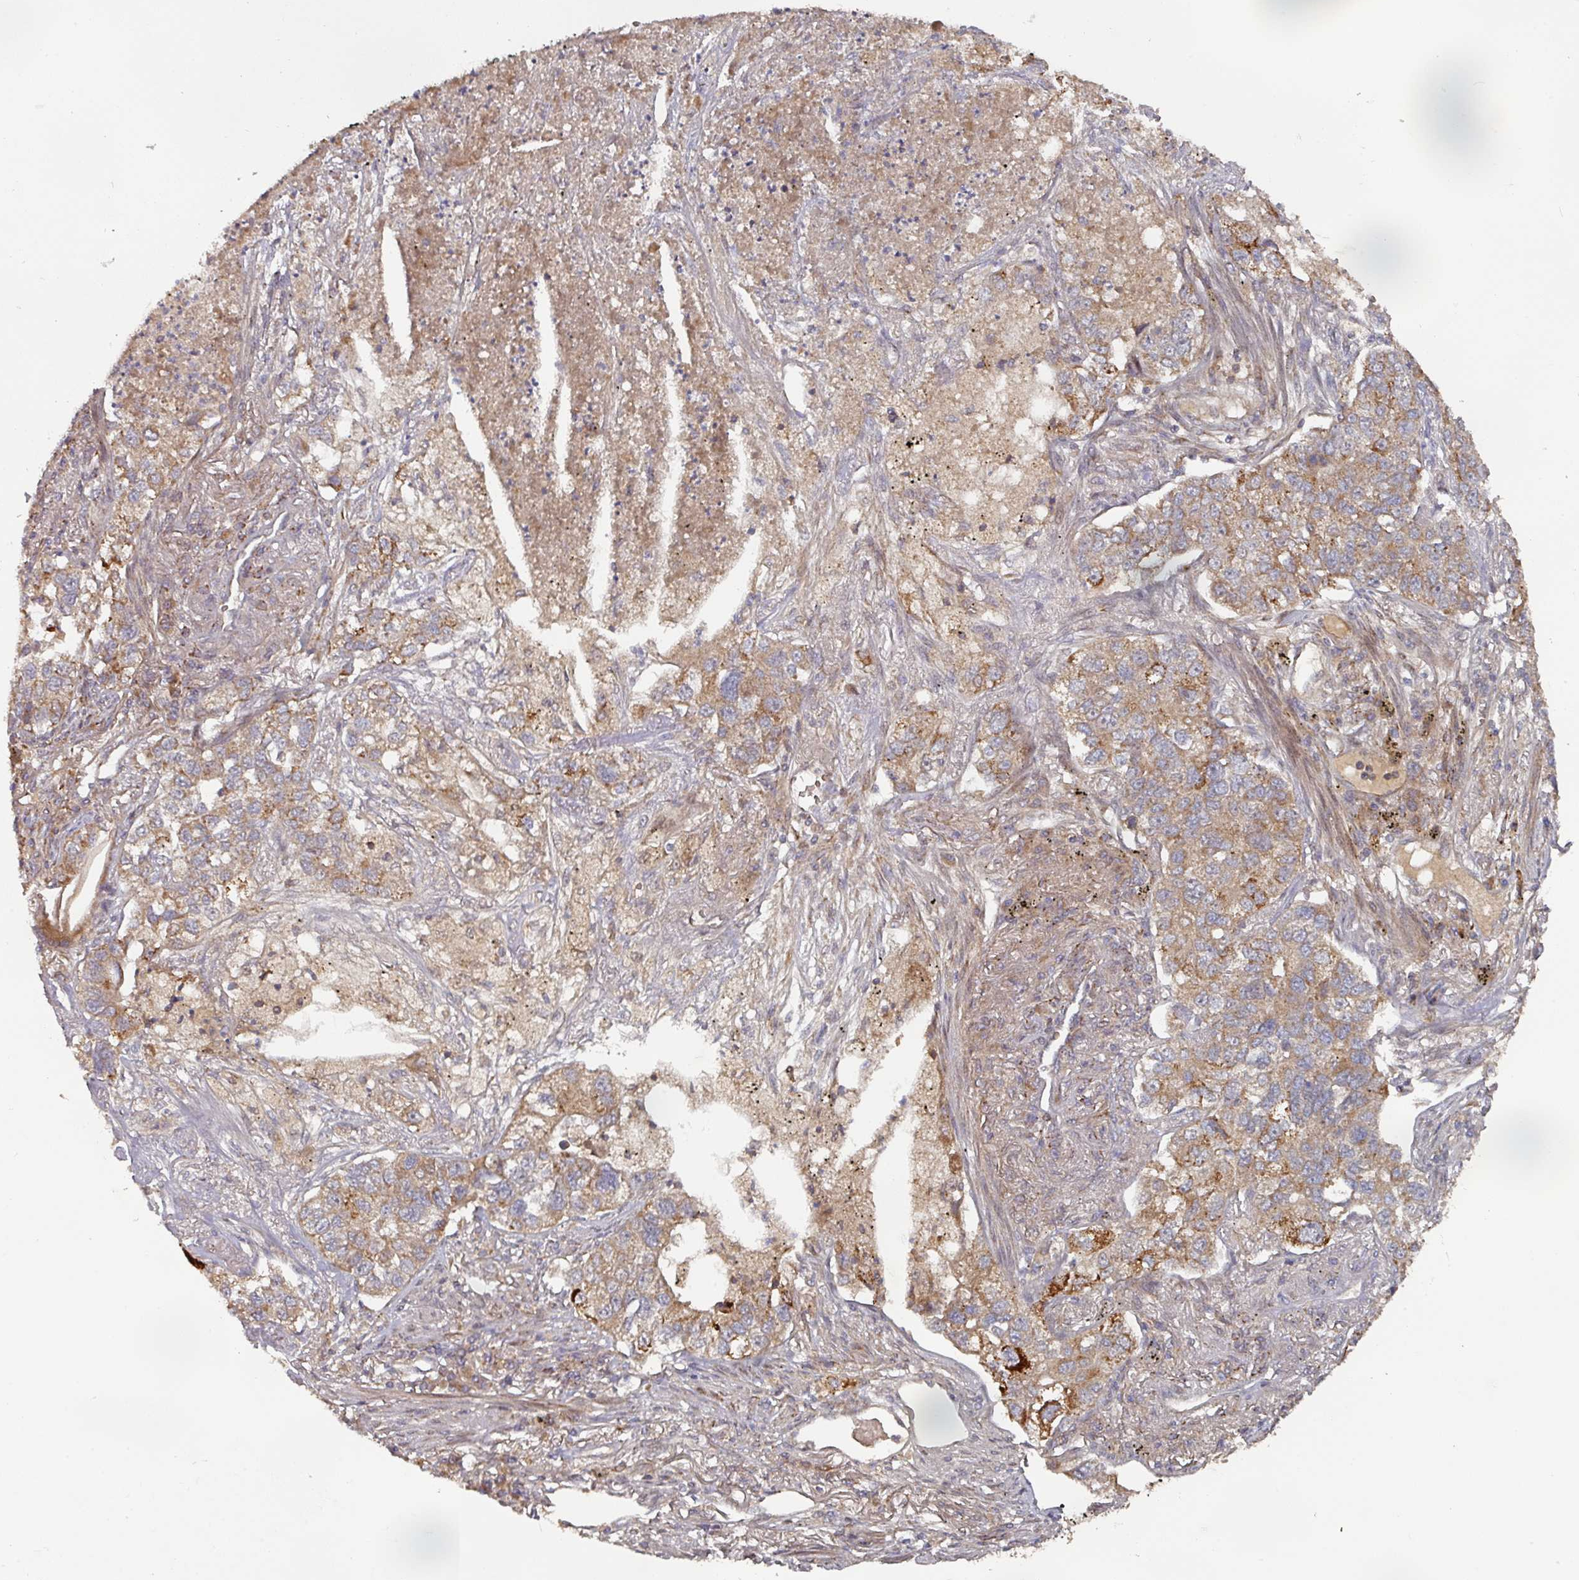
{"staining": {"intensity": "strong", "quantity": "25%-75%", "location": "cytoplasmic/membranous"}, "tissue": "lung cancer", "cell_type": "Tumor cells", "image_type": "cancer", "snomed": [{"axis": "morphology", "description": "Adenocarcinoma, NOS"}, {"axis": "topography", "description": "Lung"}], "caption": "Human lung adenocarcinoma stained for a protein (brown) displays strong cytoplasmic/membranous positive staining in approximately 25%-75% of tumor cells.", "gene": "DNAJC7", "patient": {"sex": "male", "age": 49}}